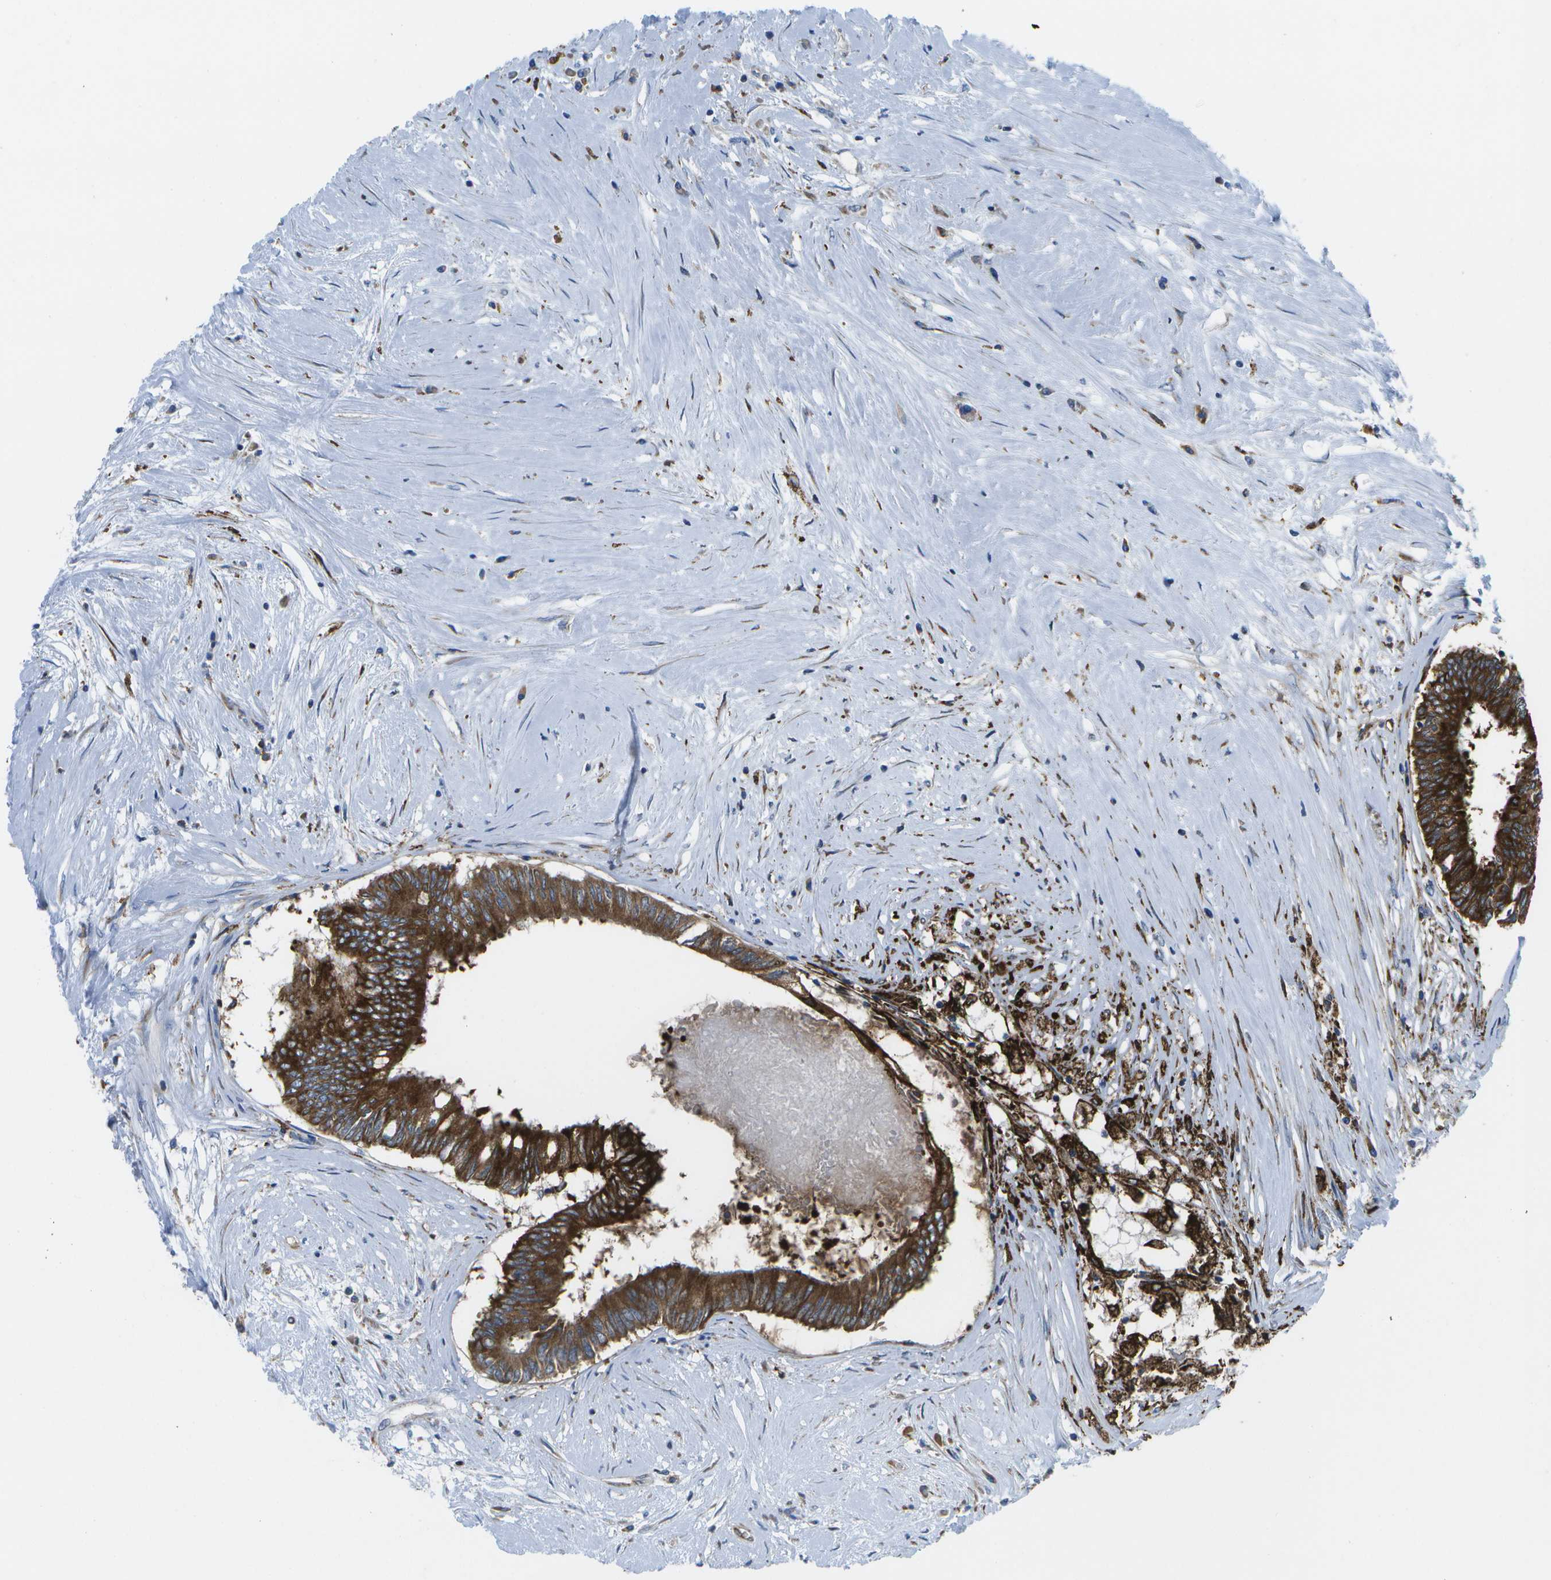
{"staining": {"intensity": "strong", "quantity": ">75%", "location": "cytoplasmic/membranous"}, "tissue": "colorectal cancer", "cell_type": "Tumor cells", "image_type": "cancer", "snomed": [{"axis": "morphology", "description": "Adenocarcinoma, NOS"}, {"axis": "topography", "description": "Rectum"}], "caption": "Immunohistochemical staining of adenocarcinoma (colorectal) exhibits high levels of strong cytoplasmic/membranous staining in approximately >75% of tumor cells. (brown staining indicates protein expression, while blue staining denotes nuclei).", "gene": "GDF5", "patient": {"sex": "male", "age": 63}}